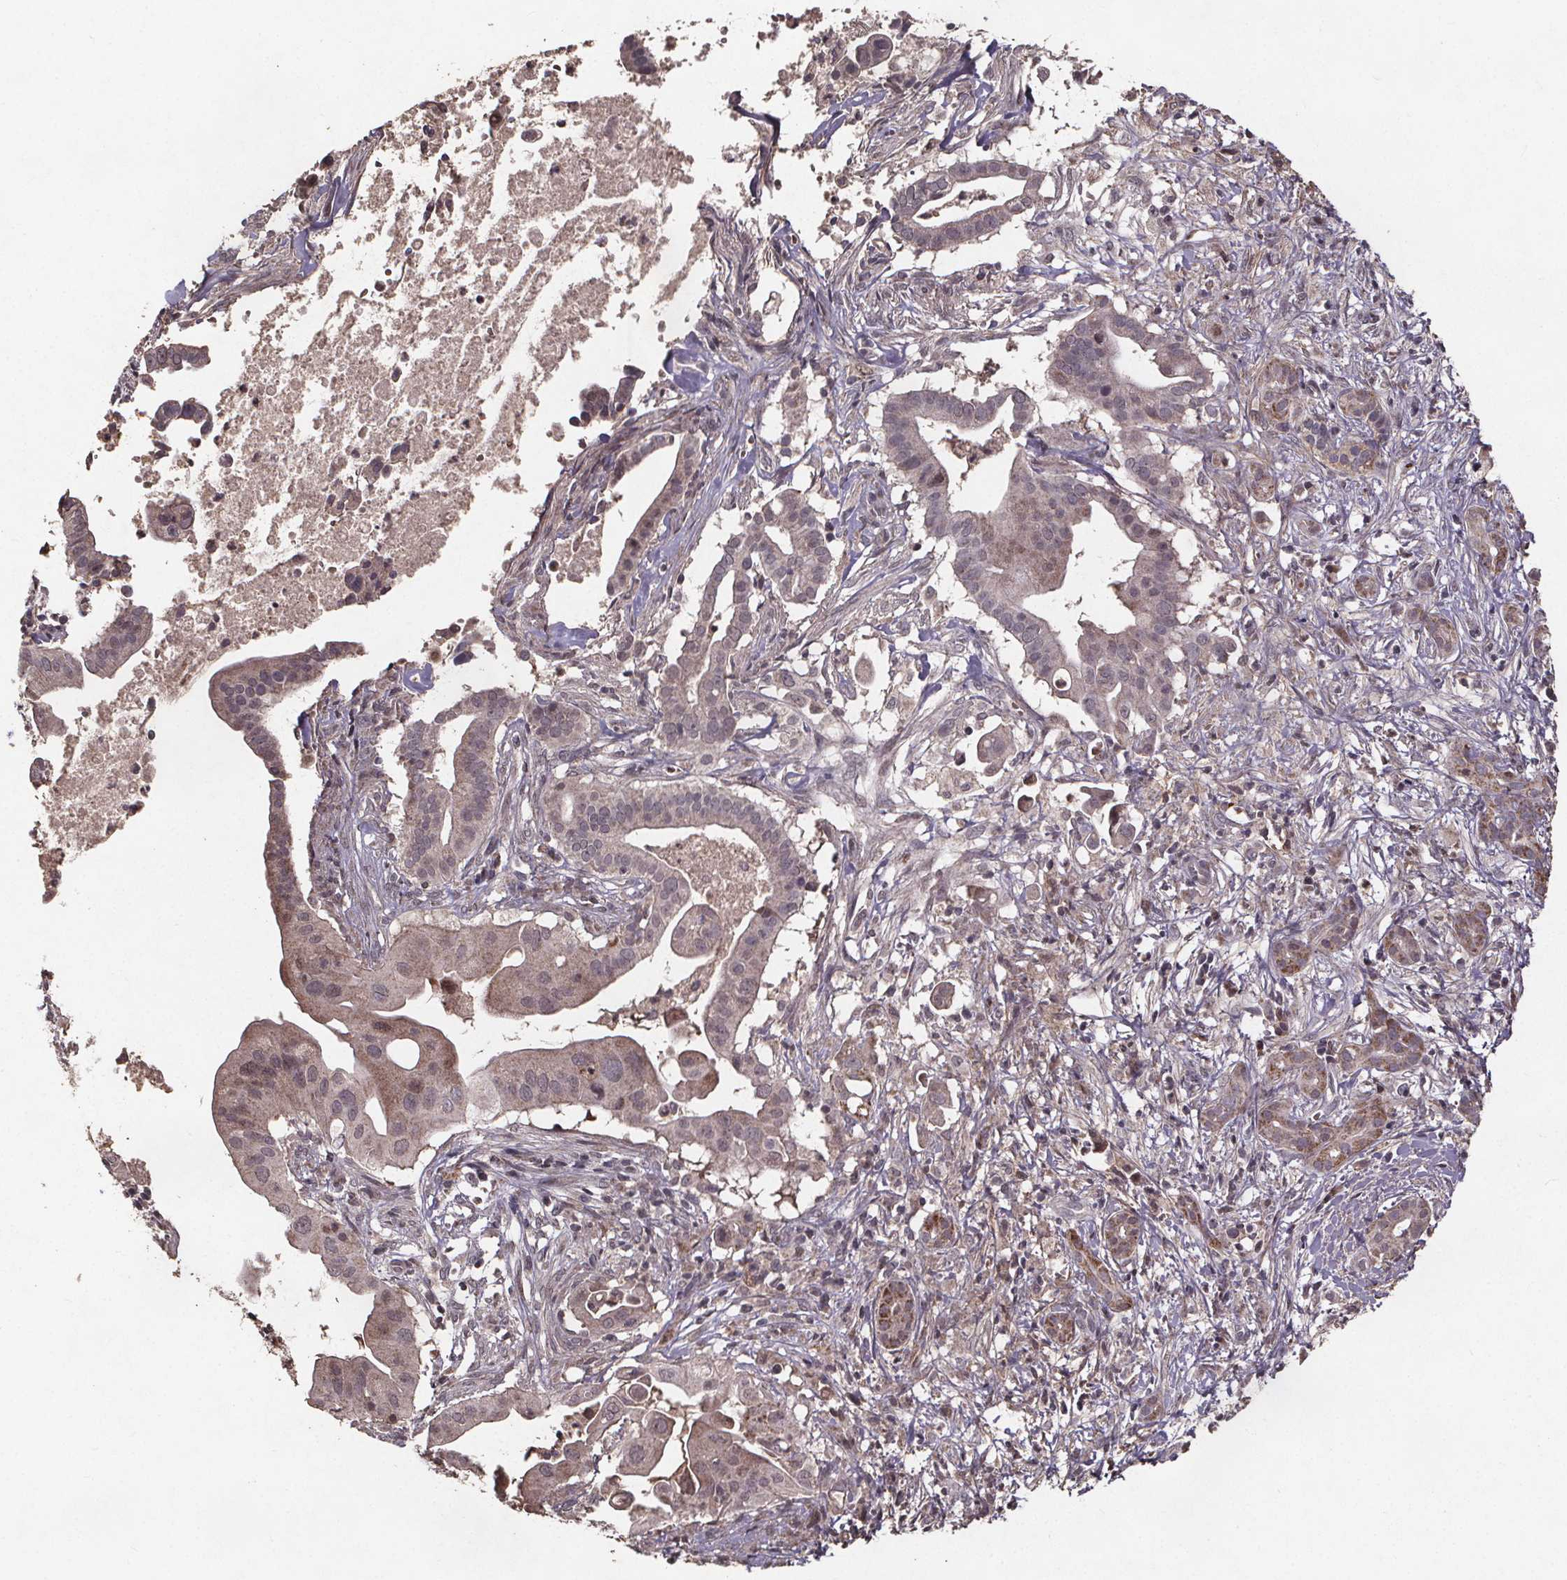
{"staining": {"intensity": "negative", "quantity": "none", "location": "none"}, "tissue": "pancreatic cancer", "cell_type": "Tumor cells", "image_type": "cancer", "snomed": [{"axis": "morphology", "description": "Adenocarcinoma, NOS"}, {"axis": "topography", "description": "Pancreas"}], "caption": "IHC photomicrograph of neoplastic tissue: human pancreatic cancer (adenocarcinoma) stained with DAB (3,3'-diaminobenzidine) demonstrates no significant protein positivity in tumor cells. Nuclei are stained in blue.", "gene": "GPX3", "patient": {"sex": "male", "age": 61}}